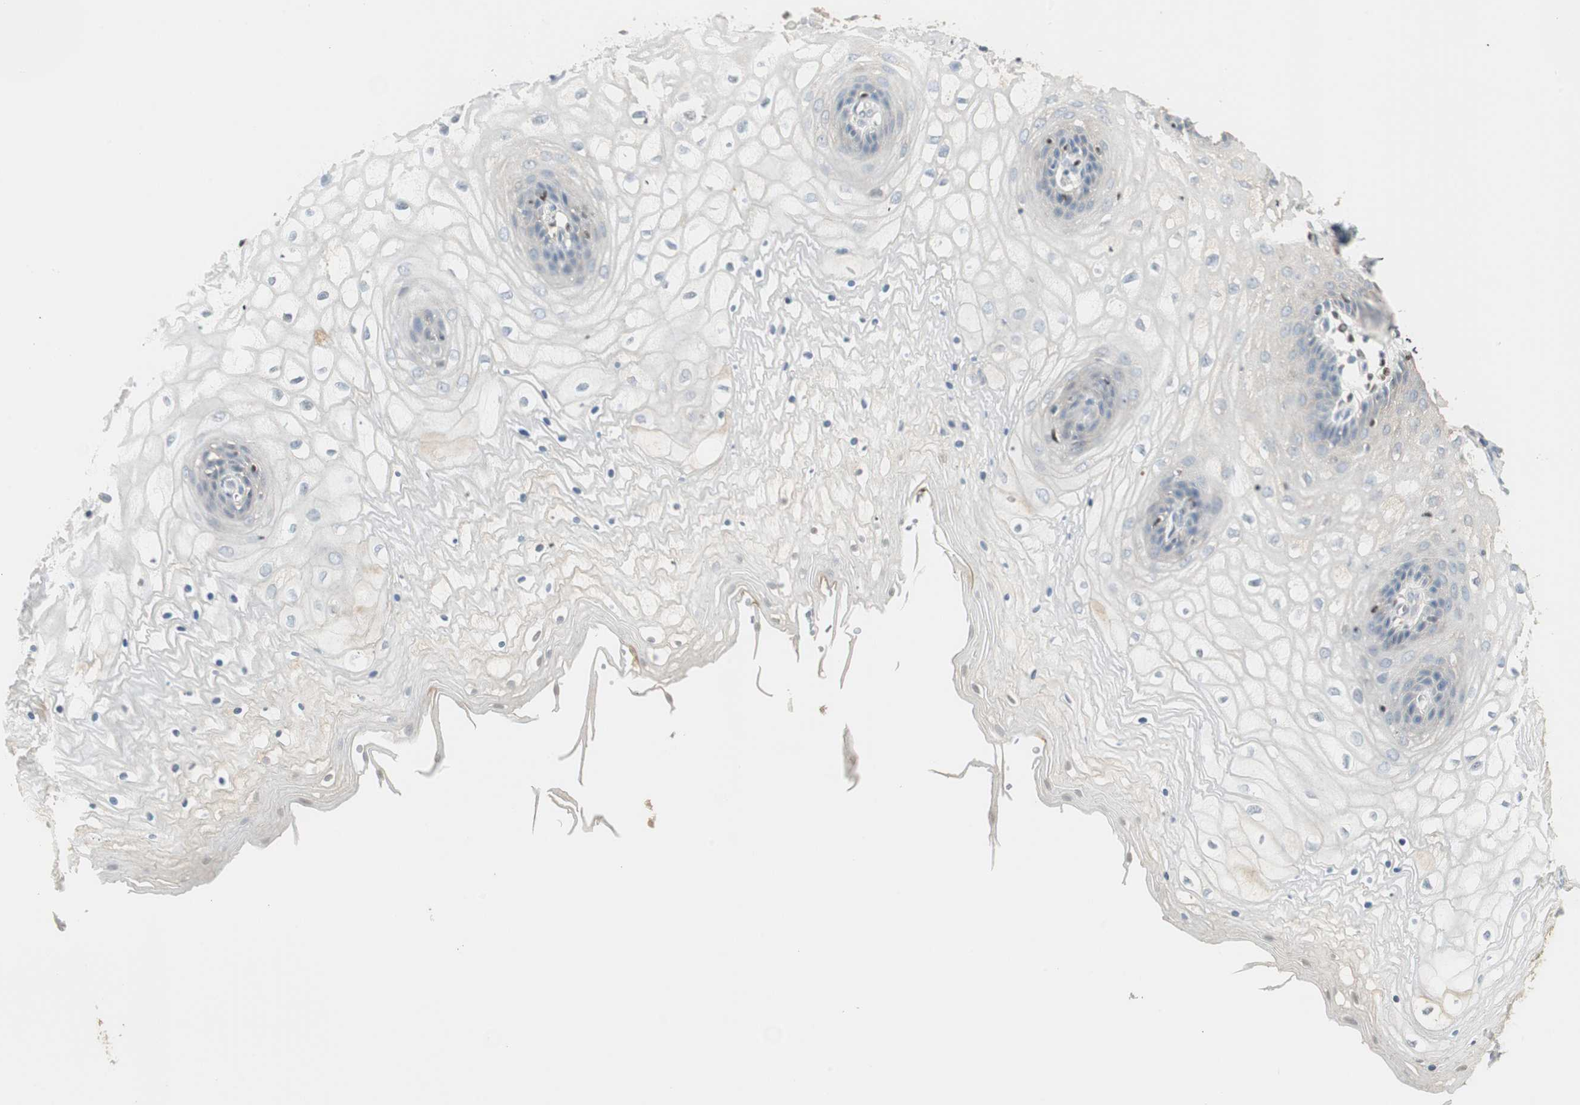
{"staining": {"intensity": "negative", "quantity": "none", "location": "none"}, "tissue": "vagina", "cell_type": "Squamous epithelial cells", "image_type": "normal", "snomed": [{"axis": "morphology", "description": "Normal tissue, NOS"}, {"axis": "topography", "description": "Vagina"}], "caption": "High magnification brightfield microscopy of benign vagina stained with DAB (brown) and counterstained with hematoxylin (blue): squamous epithelial cells show no significant staining.", "gene": "RUNX2", "patient": {"sex": "female", "age": 34}}